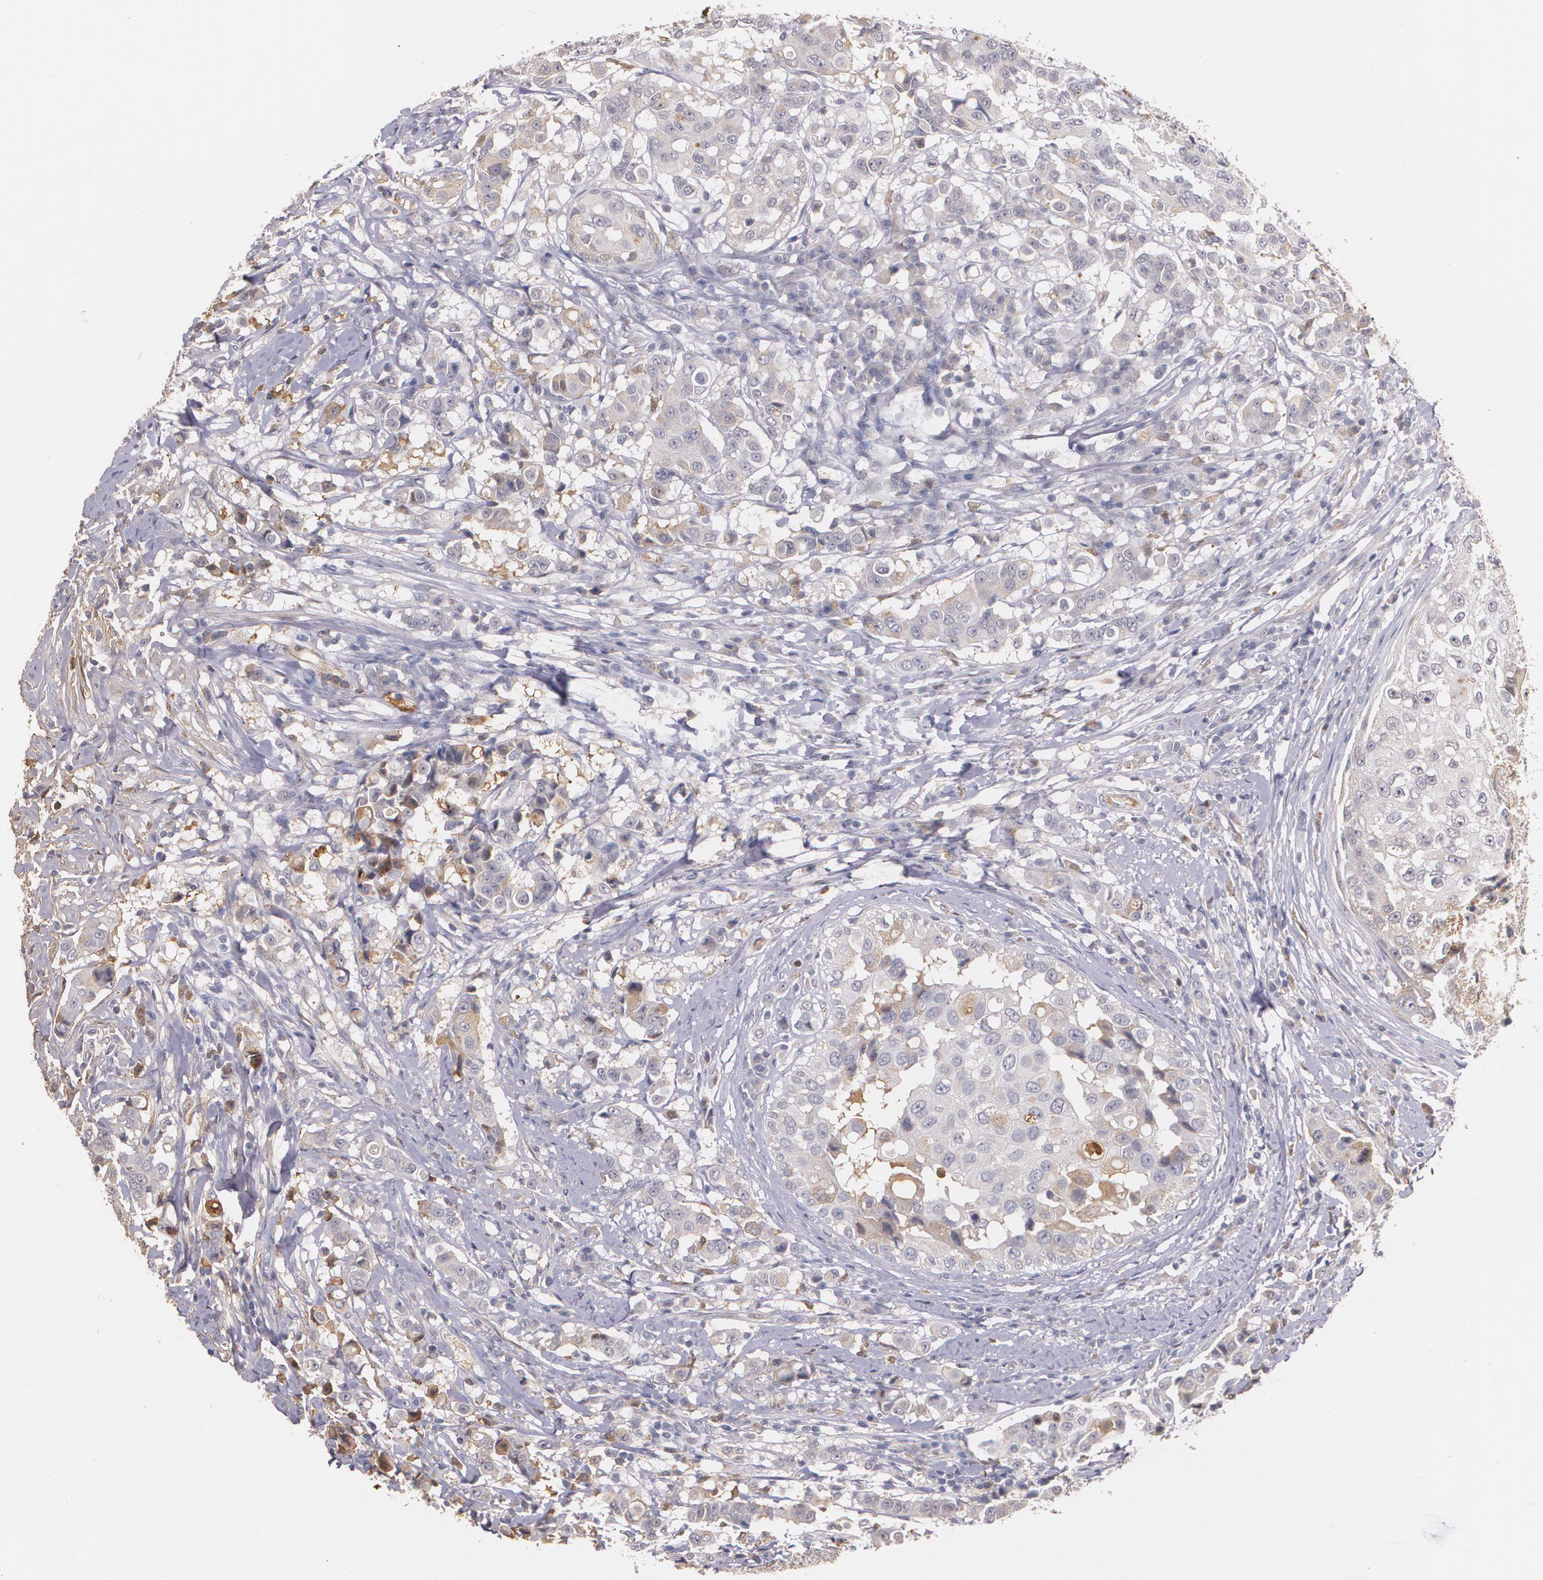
{"staining": {"intensity": "weak", "quantity": "25%-75%", "location": "cytoplasmic/membranous"}, "tissue": "breast cancer", "cell_type": "Tumor cells", "image_type": "cancer", "snomed": [{"axis": "morphology", "description": "Duct carcinoma"}, {"axis": "topography", "description": "Breast"}], "caption": "Immunohistochemistry (IHC) staining of breast cancer, which exhibits low levels of weak cytoplasmic/membranous expression in about 25%-75% of tumor cells indicating weak cytoplasmic/membranous protein staining. The staining was performed using DAB (brown) for protein detection and nuclei were counterstained in hematoxylin (blue).", "gene": "PTS", "patient": {"sex": "female", "age": 27}}